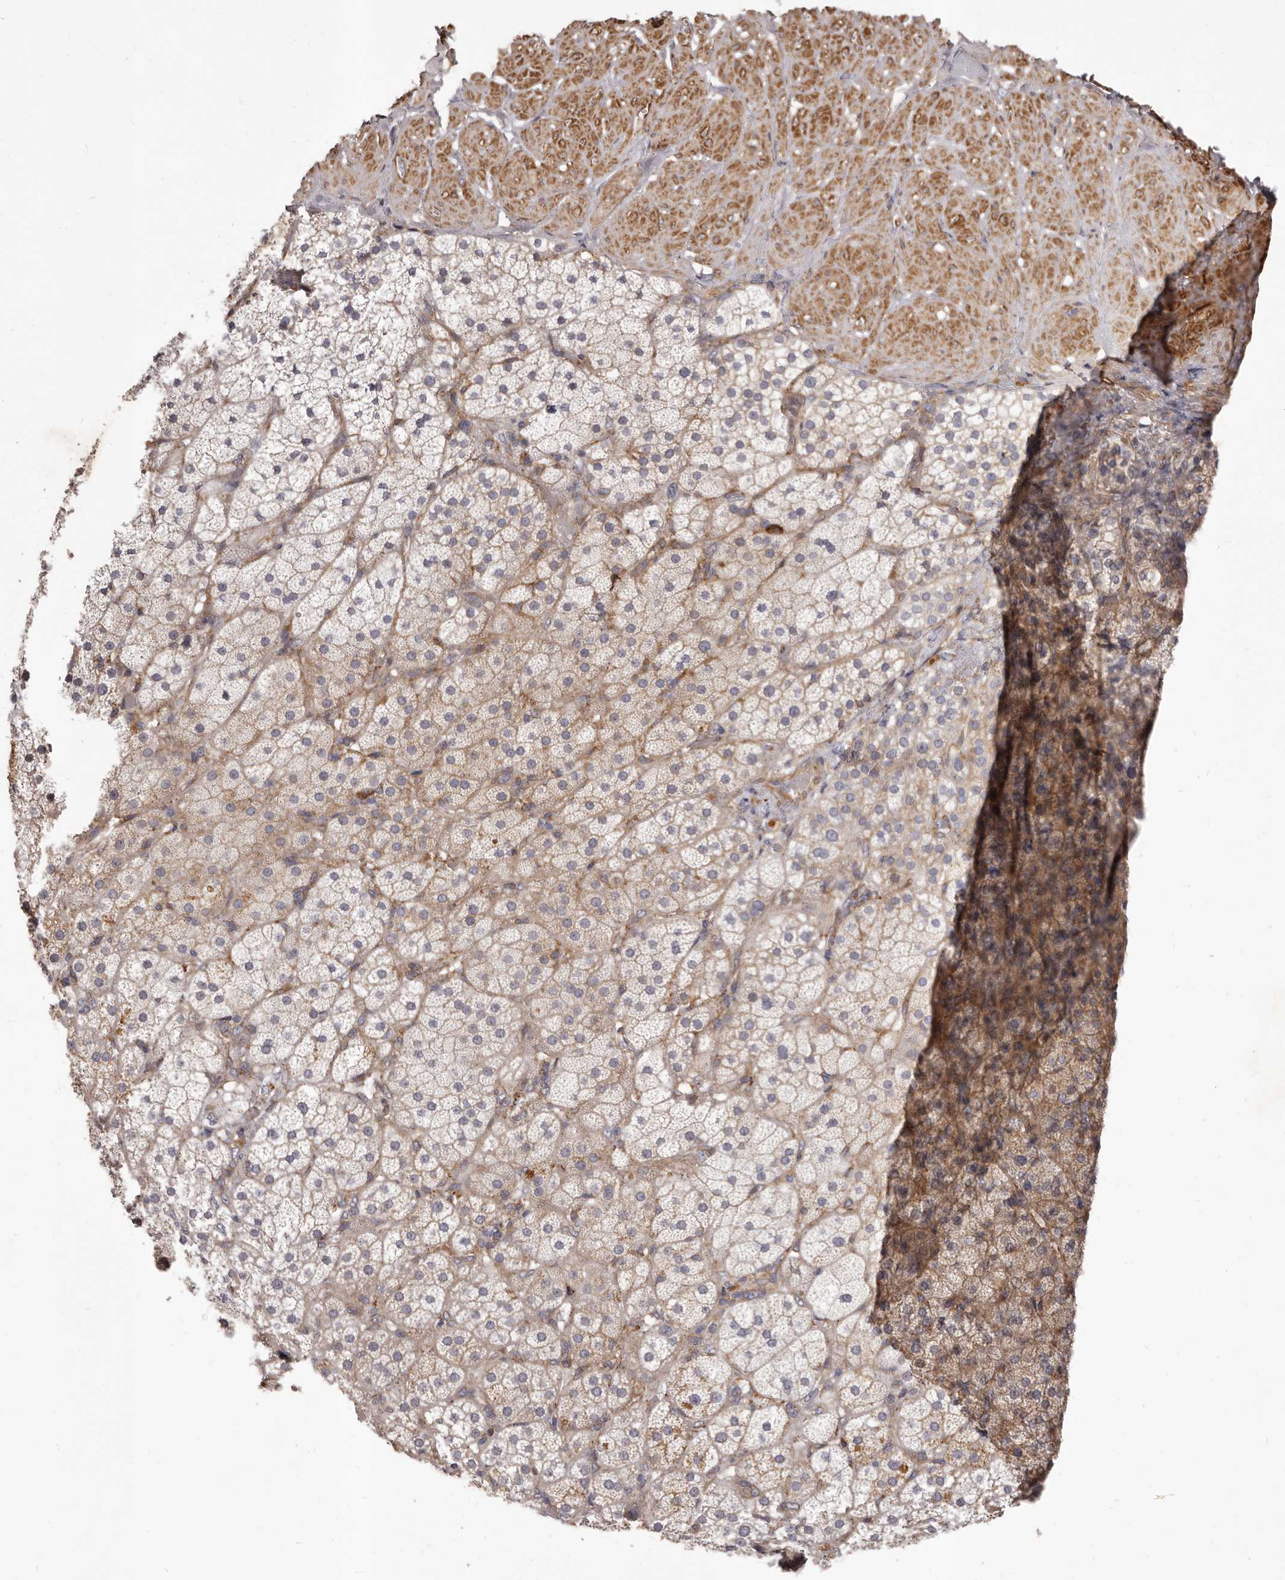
{"staining": {"intensity": "weak", "quantity": "25%-75%", "location": "cytoplasmic/membranous"}, "tissue": "adrenal gland", "cell_type": "Glandular cells", "image_type": "normal", "snomed": [{"axis": "morphology", "description": "Normal tissue, NOS"}, {"axis": "topography", "description": "Adrenal gland"}], "caption": "Human adrenal gland stained with a brown dye demonstrates weak cytoplasmic/membranous positive positivity in about 25%-75% of glandular cells.", "gene": "ALPK1", "patient": {"sex": "male", "age": 57}}